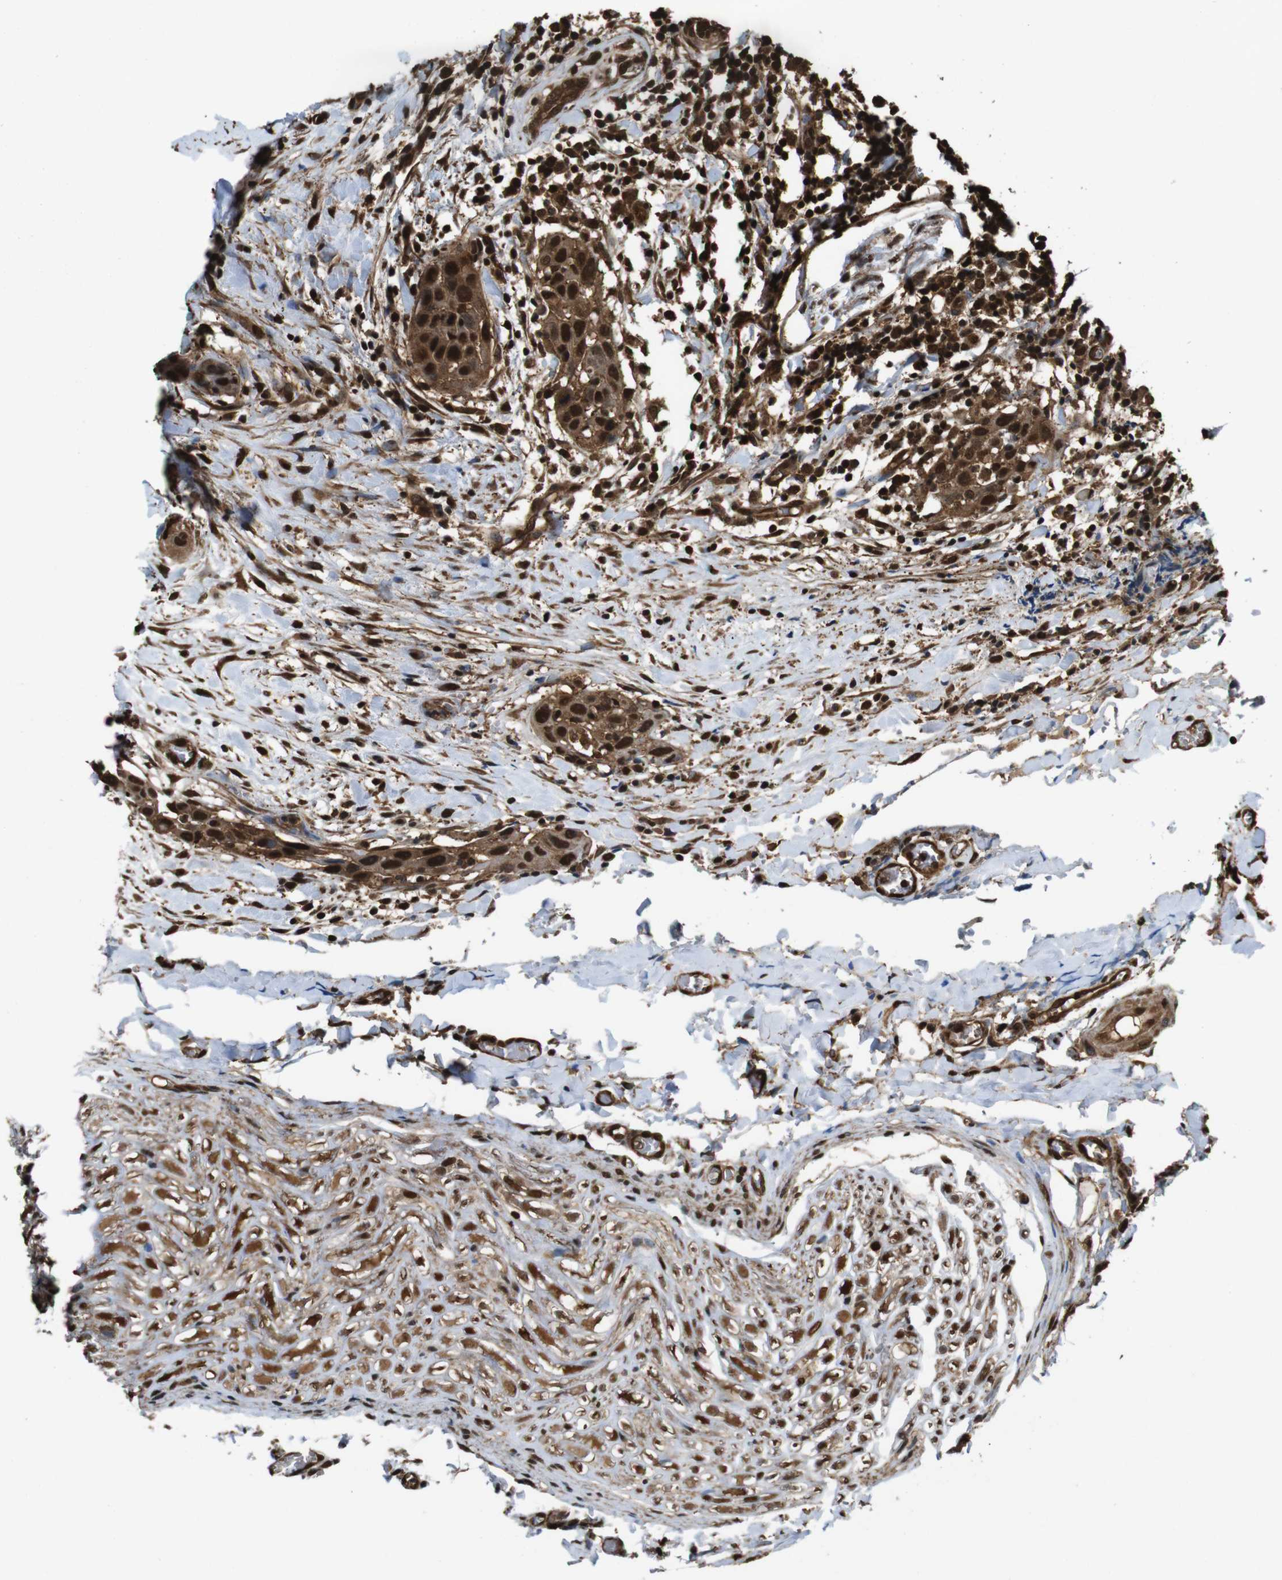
{"staining": {"intensity": "strong", "quantity": ">75%", "location": "cytoplasmic/membranous,nuclear"}, "tissue": "head and neck cancer", "cell_type": "Tumor cells", "image_type": "cancer", "snomed": [{"axis": "morphology", "description": "Normal tissue, NOS"}, {"axis": "morphology", "description": "Squamous cell carcinoma, NOS"}, {"axis": "topography", "description": "Oral tissue"}, {"axis": "topography", "description": "Head-Neck"}], "caption": "This photomicrograph displays IHC staining of head and neck cancer (squamous cell carcinoma), with high strong cytoplasmic/membranous and nuclear staining in approximately >75% of tumor cells.", "gene": "VCP", "patient": {"sex": "female", "age": 50}}